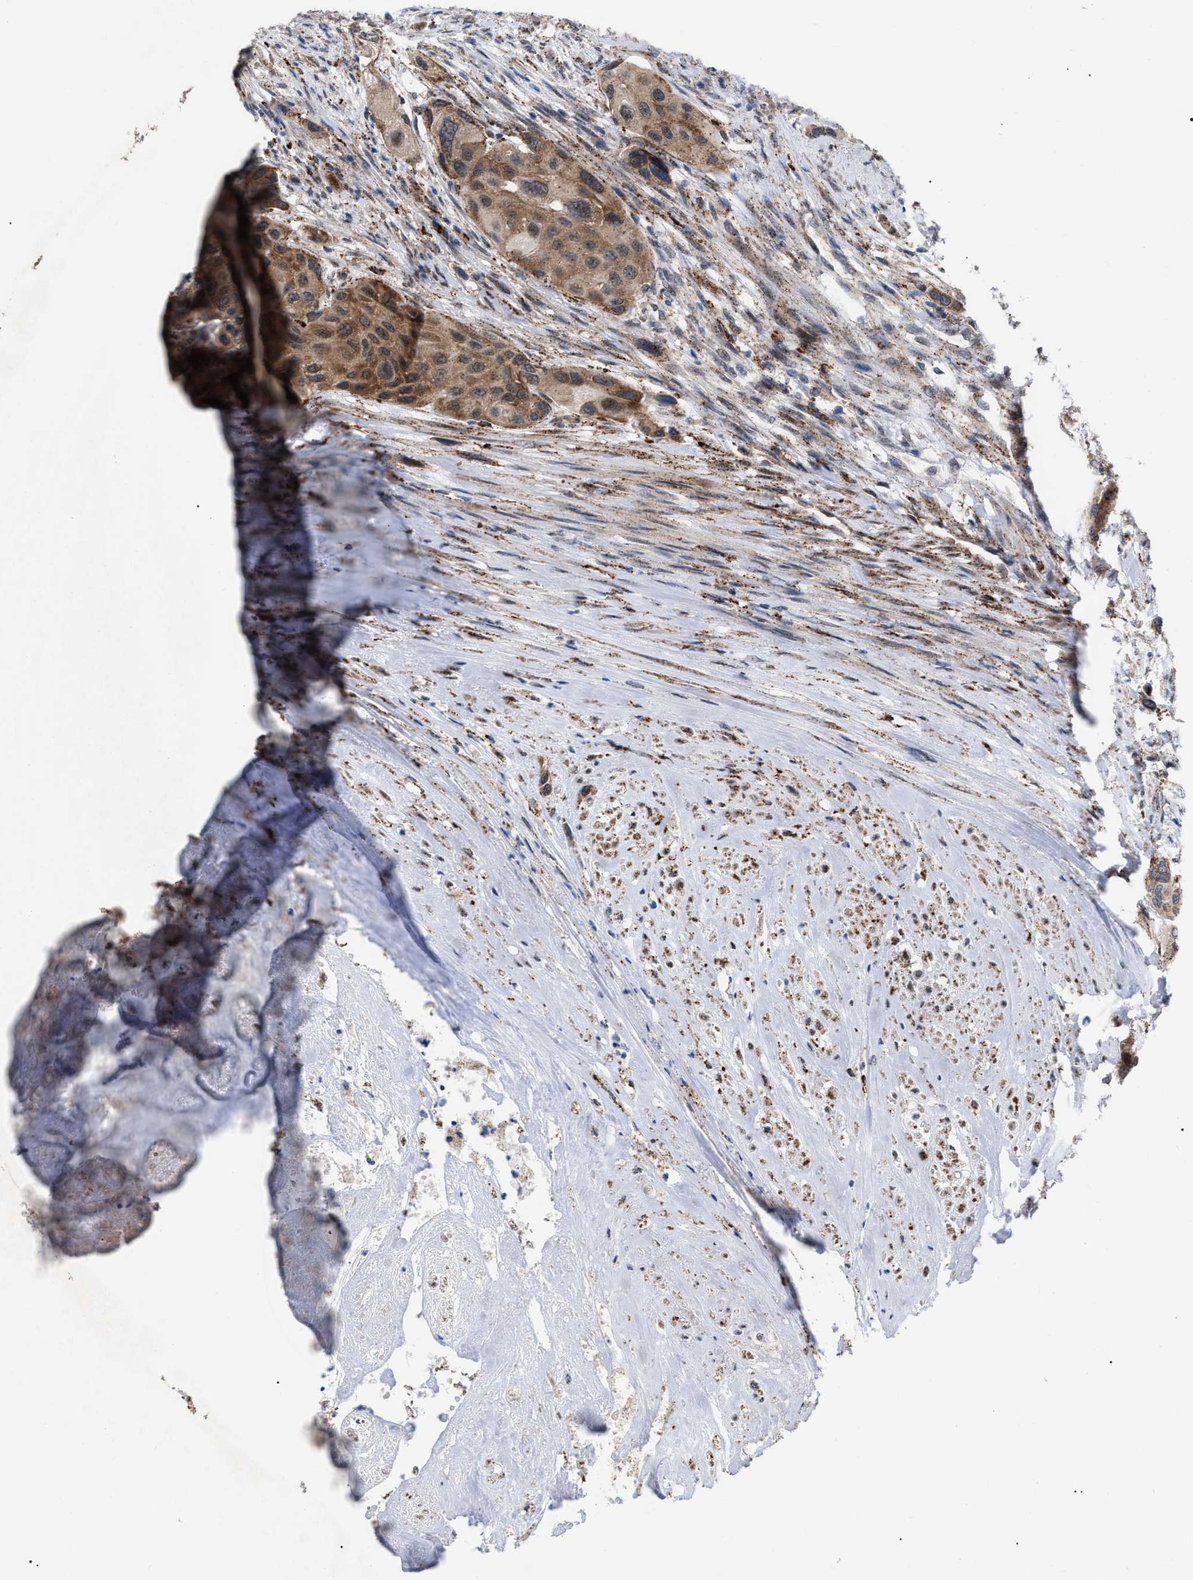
{"staining": {"intensity": "moderate", "quantity": ">75%", "location": "cytoplasmic/membranous"}, "tissue": "urothelial cancer", "cell_type": "Tumor cells", "image_type": "cancer", "snomed": [{"axis": "morphology", "description": "Urothelial carcinoma, High grade"}, {"axis": "topography", "description": "Urinary bladder"}], "caption": "IHC photomicrograph of neoplastic tissue: human urothelial carcinoma (high-grade) stained using immunohistochemistry demonstrates medium levels of moderate protein expression localized specifically in the cytoplasmic/membranous of tumor cells, appearing as a cytoplasmic/membranous brown color.", "gene": "UPF1", "patient": {"sex": "female", "age": 56}}